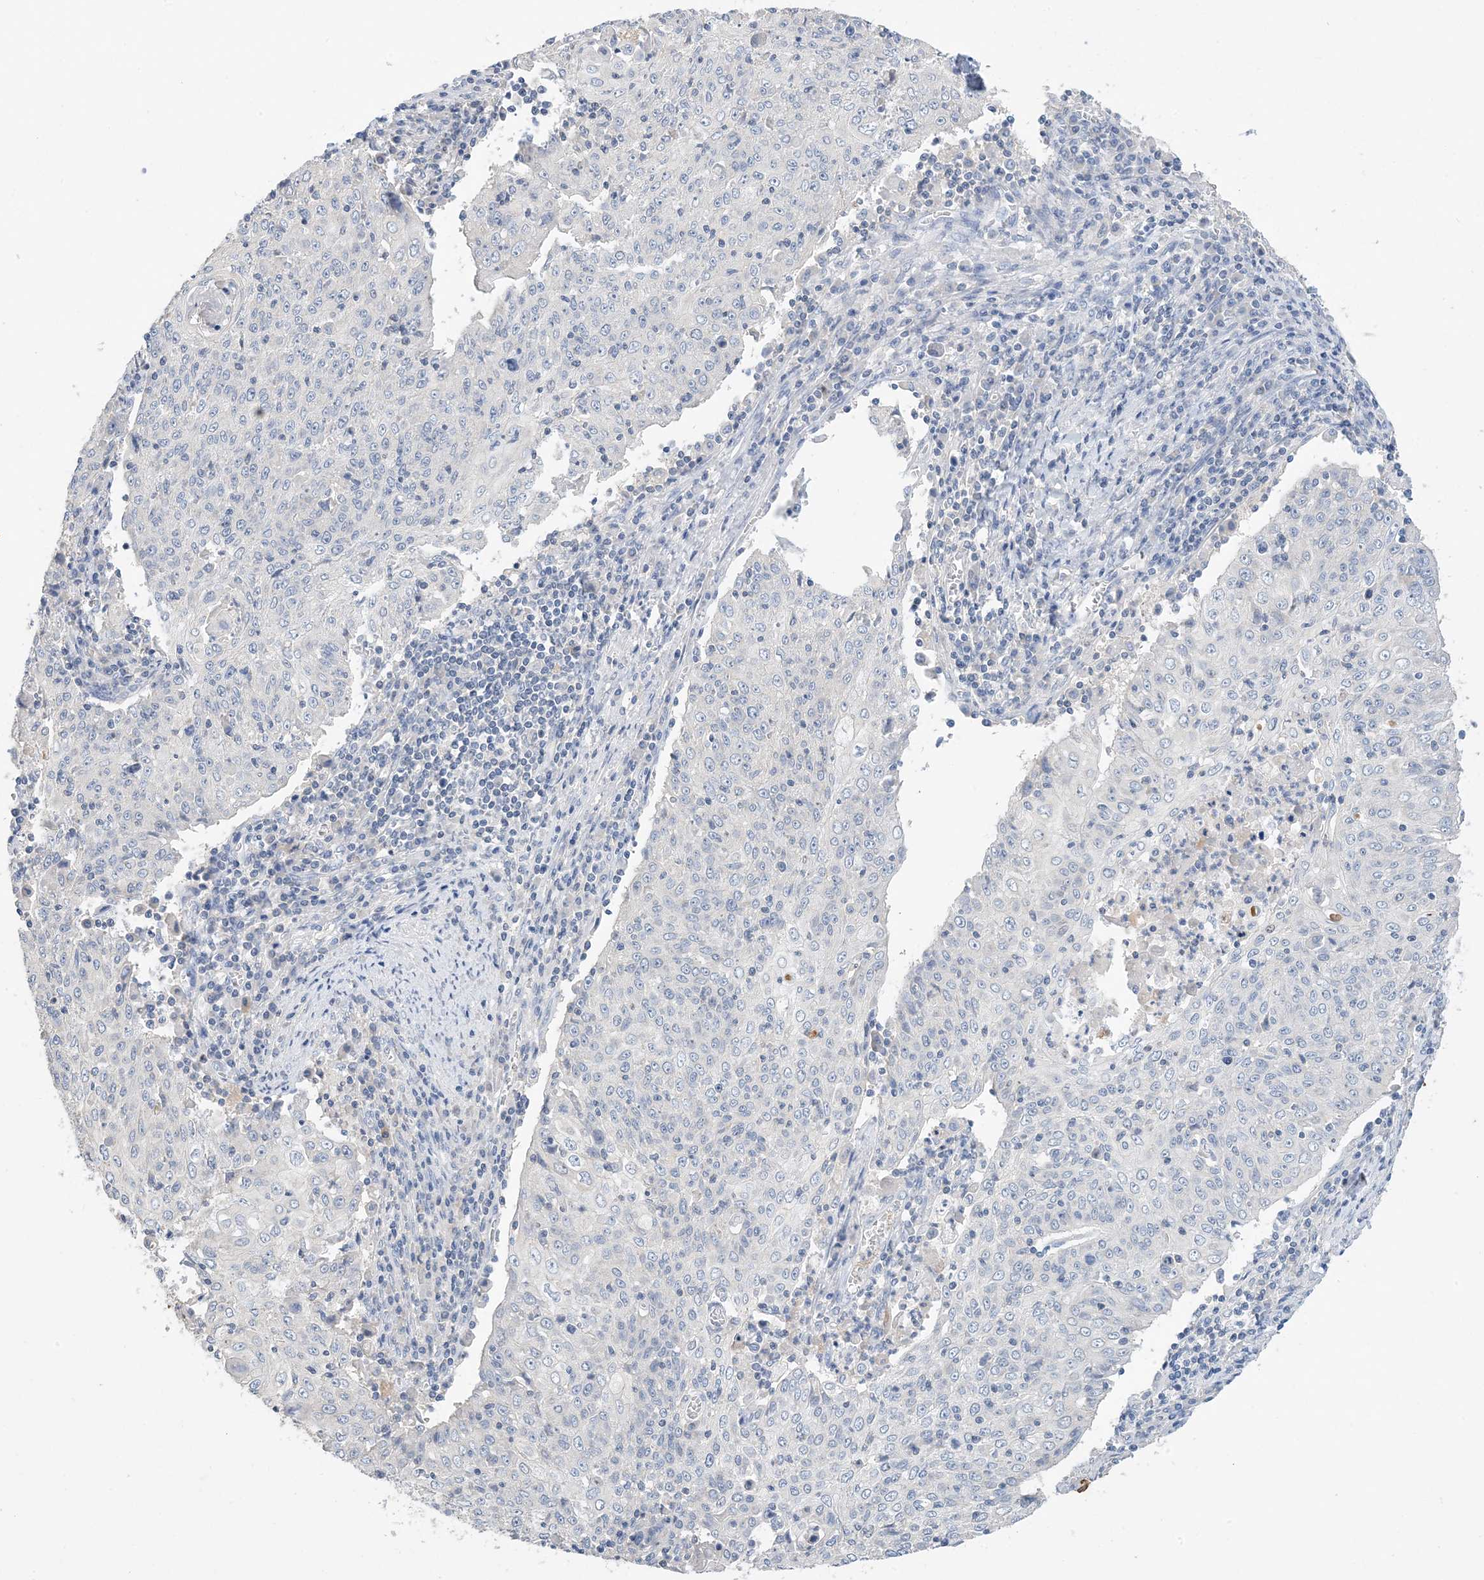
{"staining": {"intensity": "negative", "quantity": "none", "location": "none"}, "tissue": "cervical cancer", "cell_type": "Tumor cells", "image_type": "cancer", "snomed": [{"axis": "morphology", "description": "Squamous cell carcinoma, NOS"}, {"axis": "topography", "description": "Cervix"}], "caption": "DAB (3,3'-diaminobenzidine) immunohistochemical staining of cervical squamous cell carcinoma shows no significant positivity in tumor cells.", "gene": "KPRP", "patient": {"sex": "female", "age": 48}}